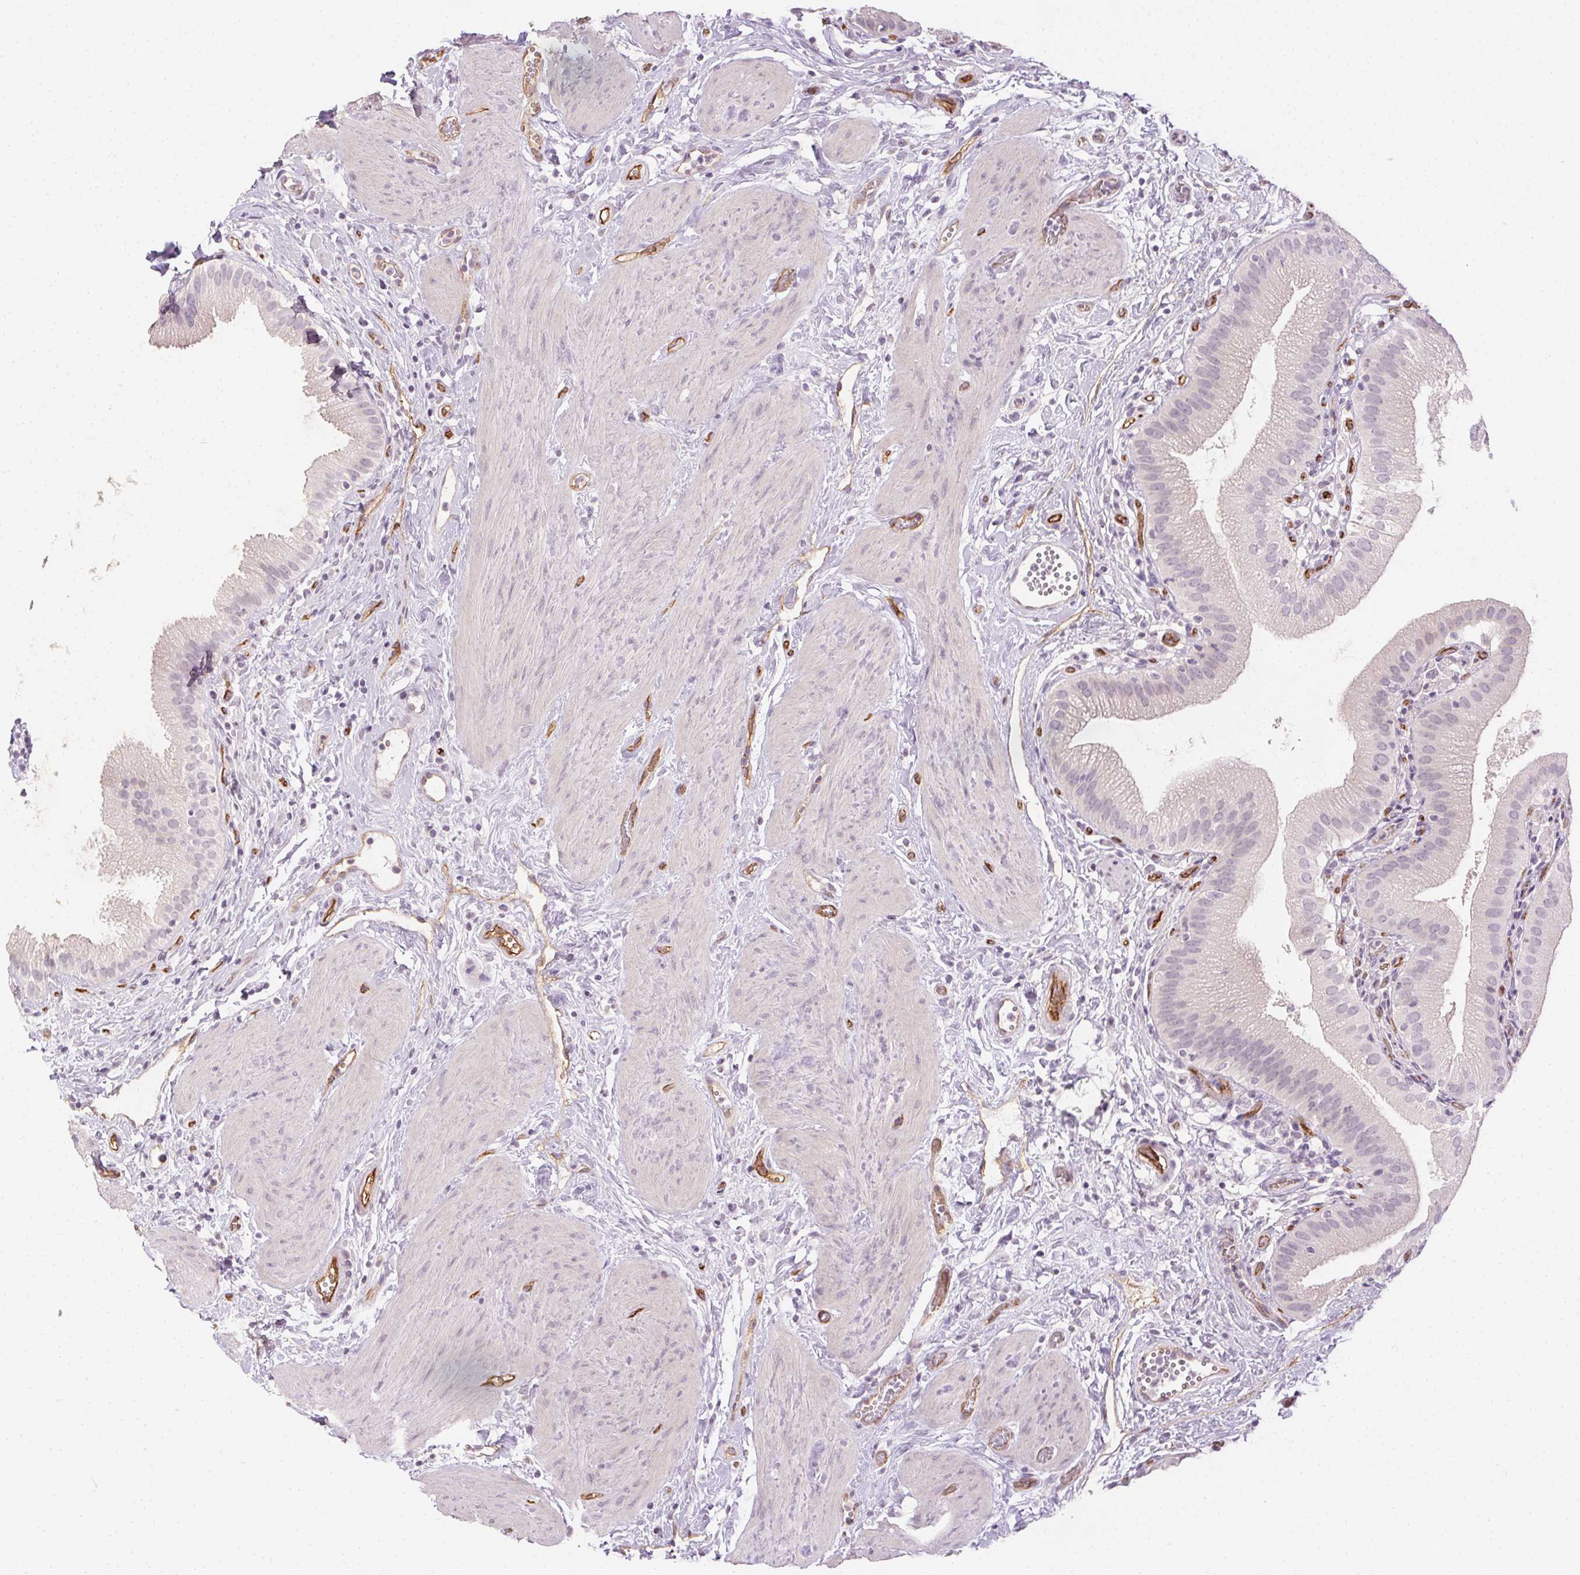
{"staining": {"intensity": "negative", "quantity": "none", "location": "none"}, "tissue": "gallbladder", "cell_type": "Glandular cells", "image_type": "normal", "snomed": [{"axis": "morphology", "description": "Normal tissue, NOS"}, {"axis": "topography", "description": "Gallbladder"}], "caption": "An immunohistochemistry micrograph of normal gallbladder is shown. There is no staining in glandular cells of gallbladder. (DAB immunohistochemistry (IHC) visualized using brightfield microscopy, high magnification).", "gene": "PODXL", "patient": {"sex": "female", "age": 65}}